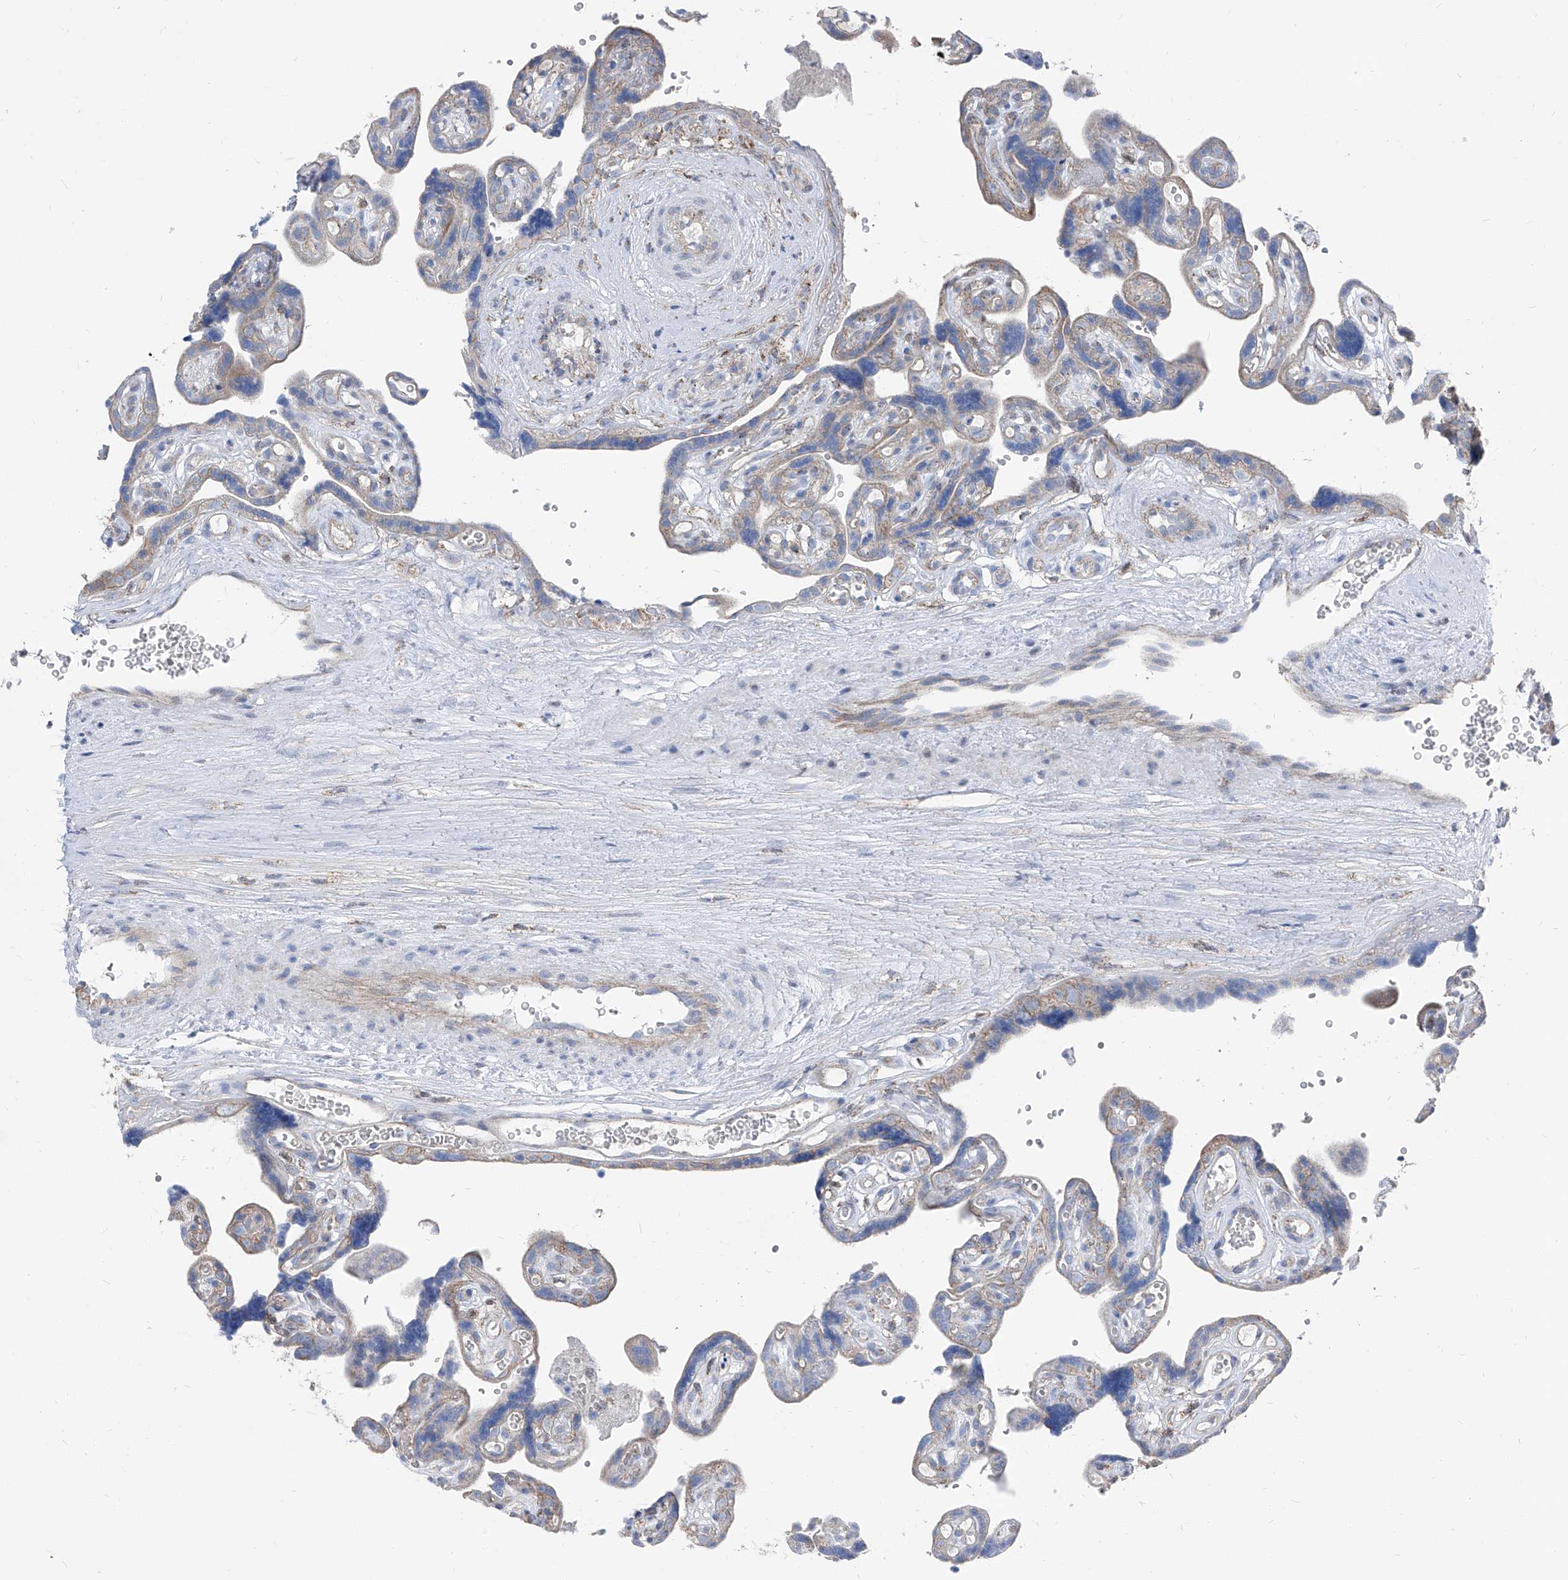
{"staining": {"intensity": "negative", "quantity": "none", "location": "none"}, "tissue": "placenta", "cell_type": "Decidual cells", "image_type": "normal", "snomed": [{"axis": "morphology", "description": "Normal tissue, NOS"}, {"axis": "topography", "description": "Placenta"}], "caption": "IHC histopathology image of benign placenta: human placenta stained with DAB exhibits no significant protein positivity in decidual cells.", "gene": "AGPS", "patient": {"sex": "female", "age": 30}}